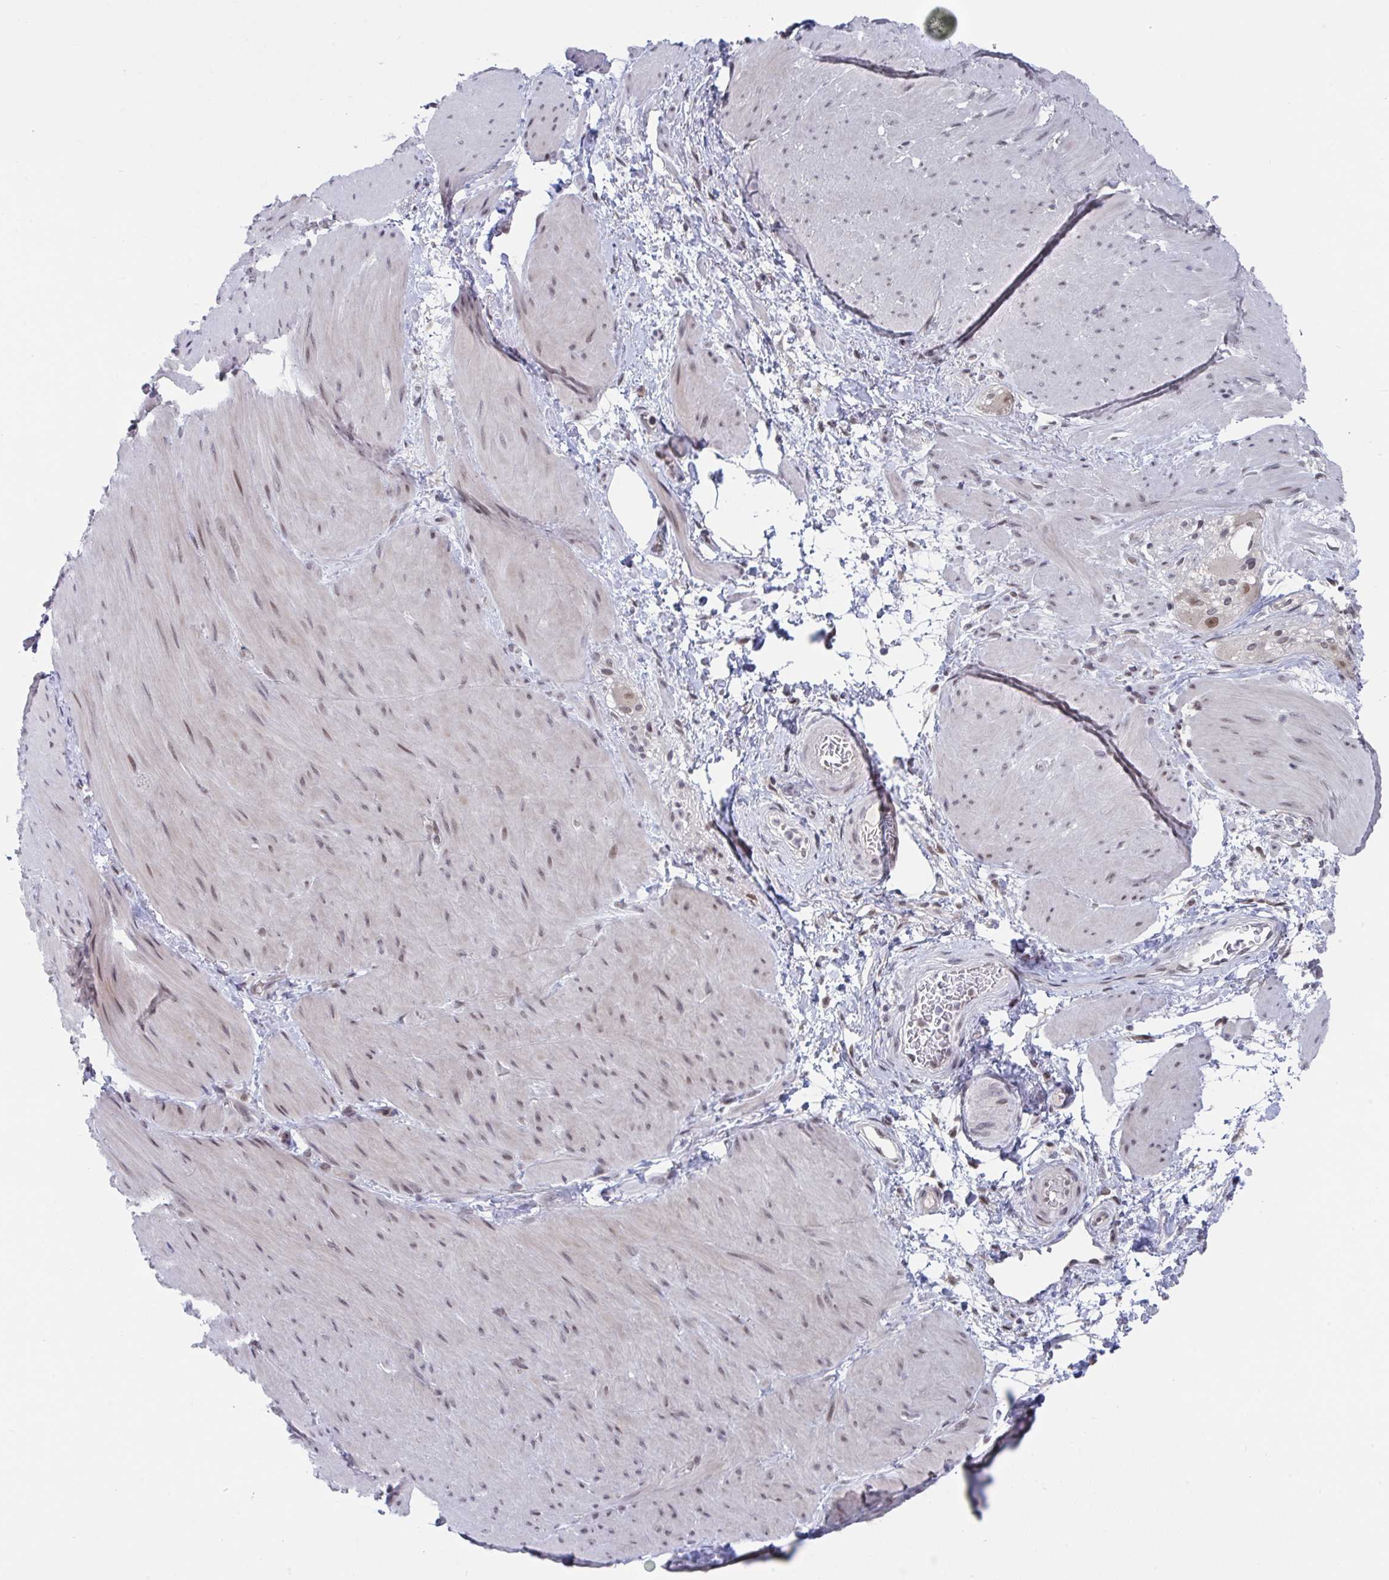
{"staining": {"intensity": "weak", "quantity": "25%-75%", "location": "nuclear"}, "tissue": "smooth muscle", "cell_type": "Smooth muscle cells", "image_type": "normal", "snomed": [{"axis": "morphology", "description": "Normal tissue, NOS"}, {"axis": "topography", "description": "Smooth muscle"}, {"axis": "topography", "description": "Rectum"}], "caption": "Immunohistochemistry (IHC) photomicrograph of normal smooth muscle stained for a protein (brown), which displays low levels of weak nuclear expression in approximately 25%-75% of smooth muscle cells.", "gene": "JMJD1C", "patient": {"sex": "male", "age": 53}}